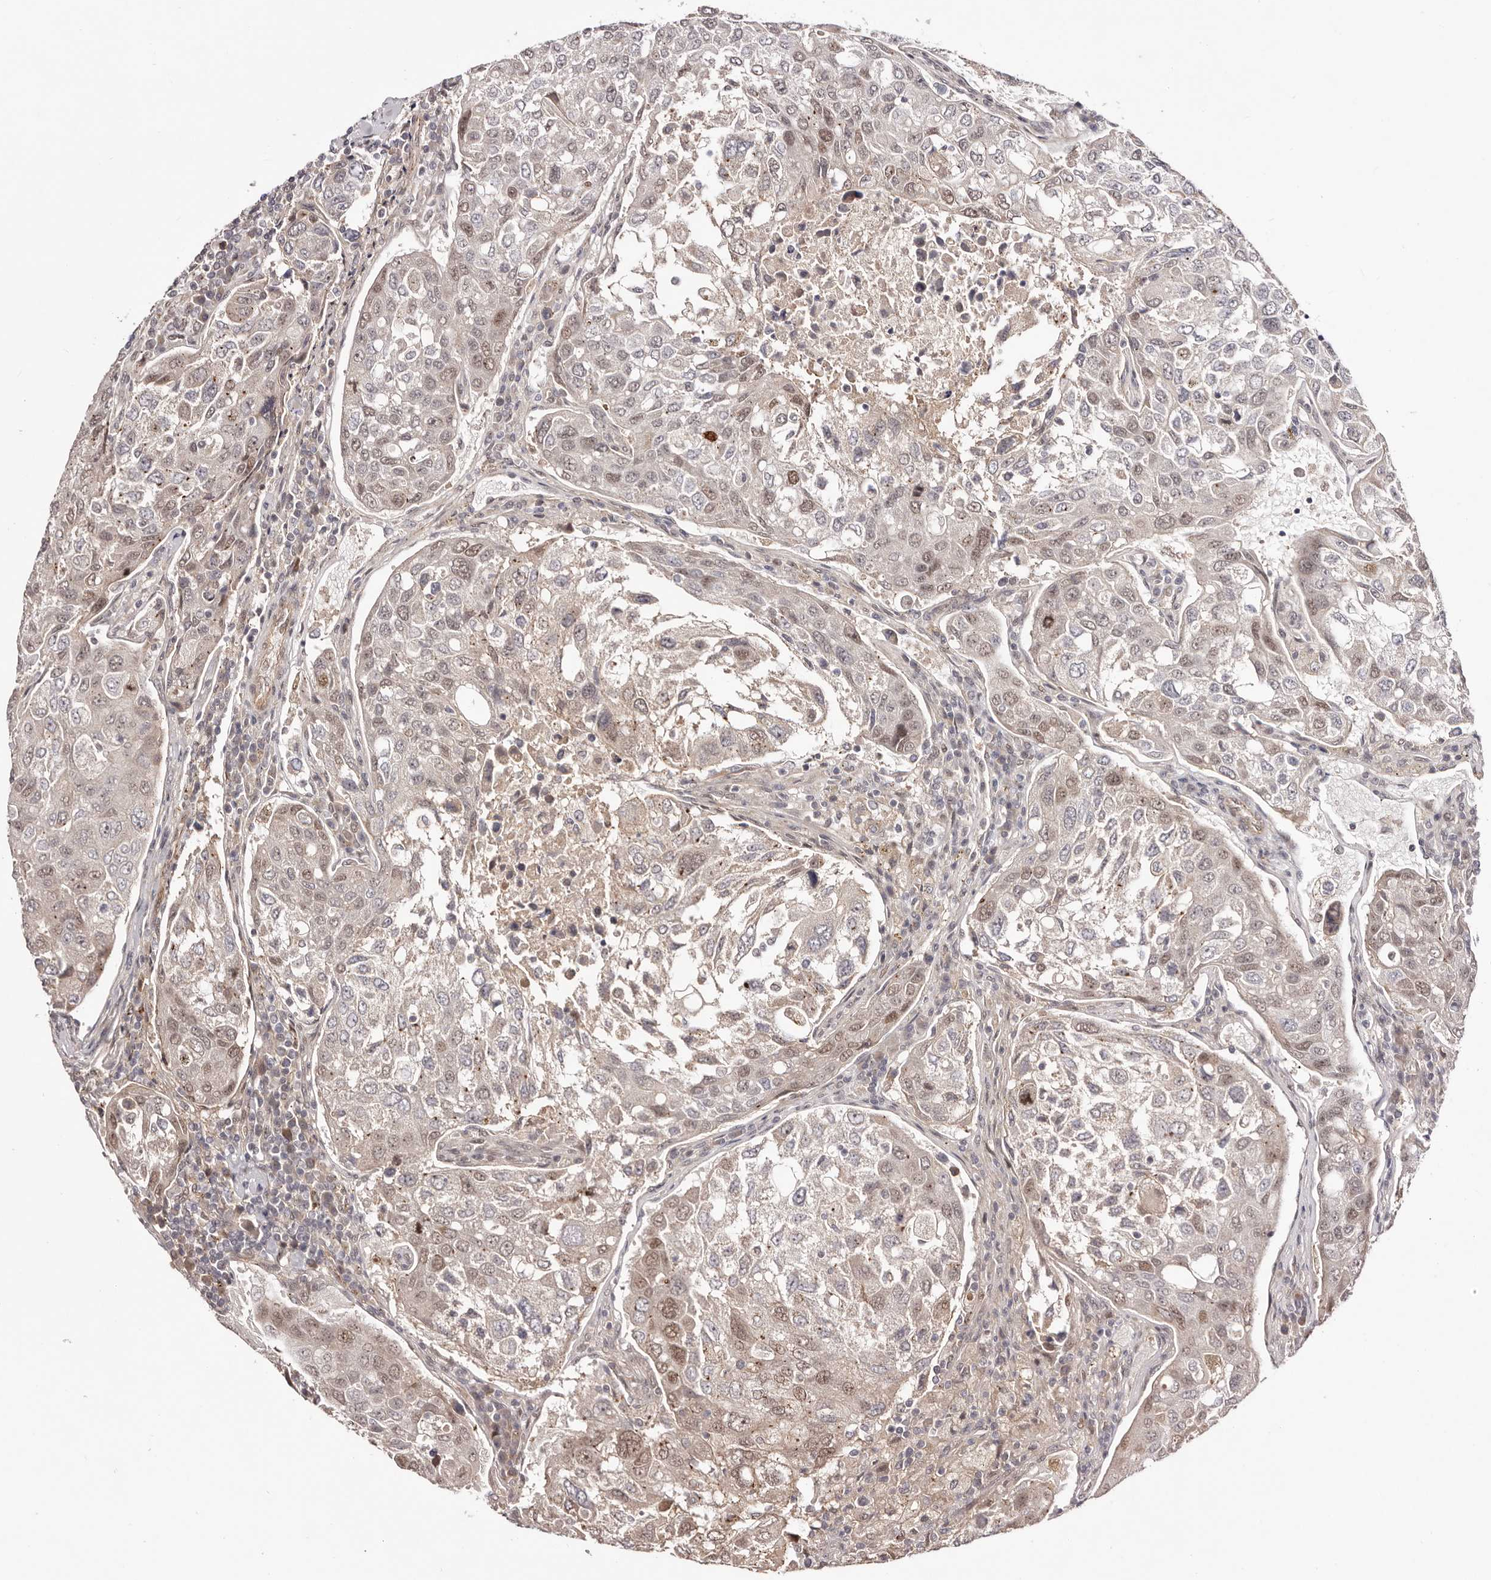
{"staining": {"intensity": "moderate", "quantity": "25%-75%", "location": "nuclear"}, "tissue": "urothelial cancer", "cell_type": "Tumor cells", "image_type": "cancer", "snomed": [{"axis": "morphology", "description": "Urothelial carcinoma, High grade"}, {"axis": "topography", "description": "Lymph node"}, {"axis": "topography", "description": "Urinary bladder"}], "caption": "Urothelial cancer was stained to show a protein in brown. There is medium levels of moderate nuclear positivity in approximately 25%-75% of tumor cells.", "gene": "EGR3", "patient": {"sex": "male", "age": 51}}